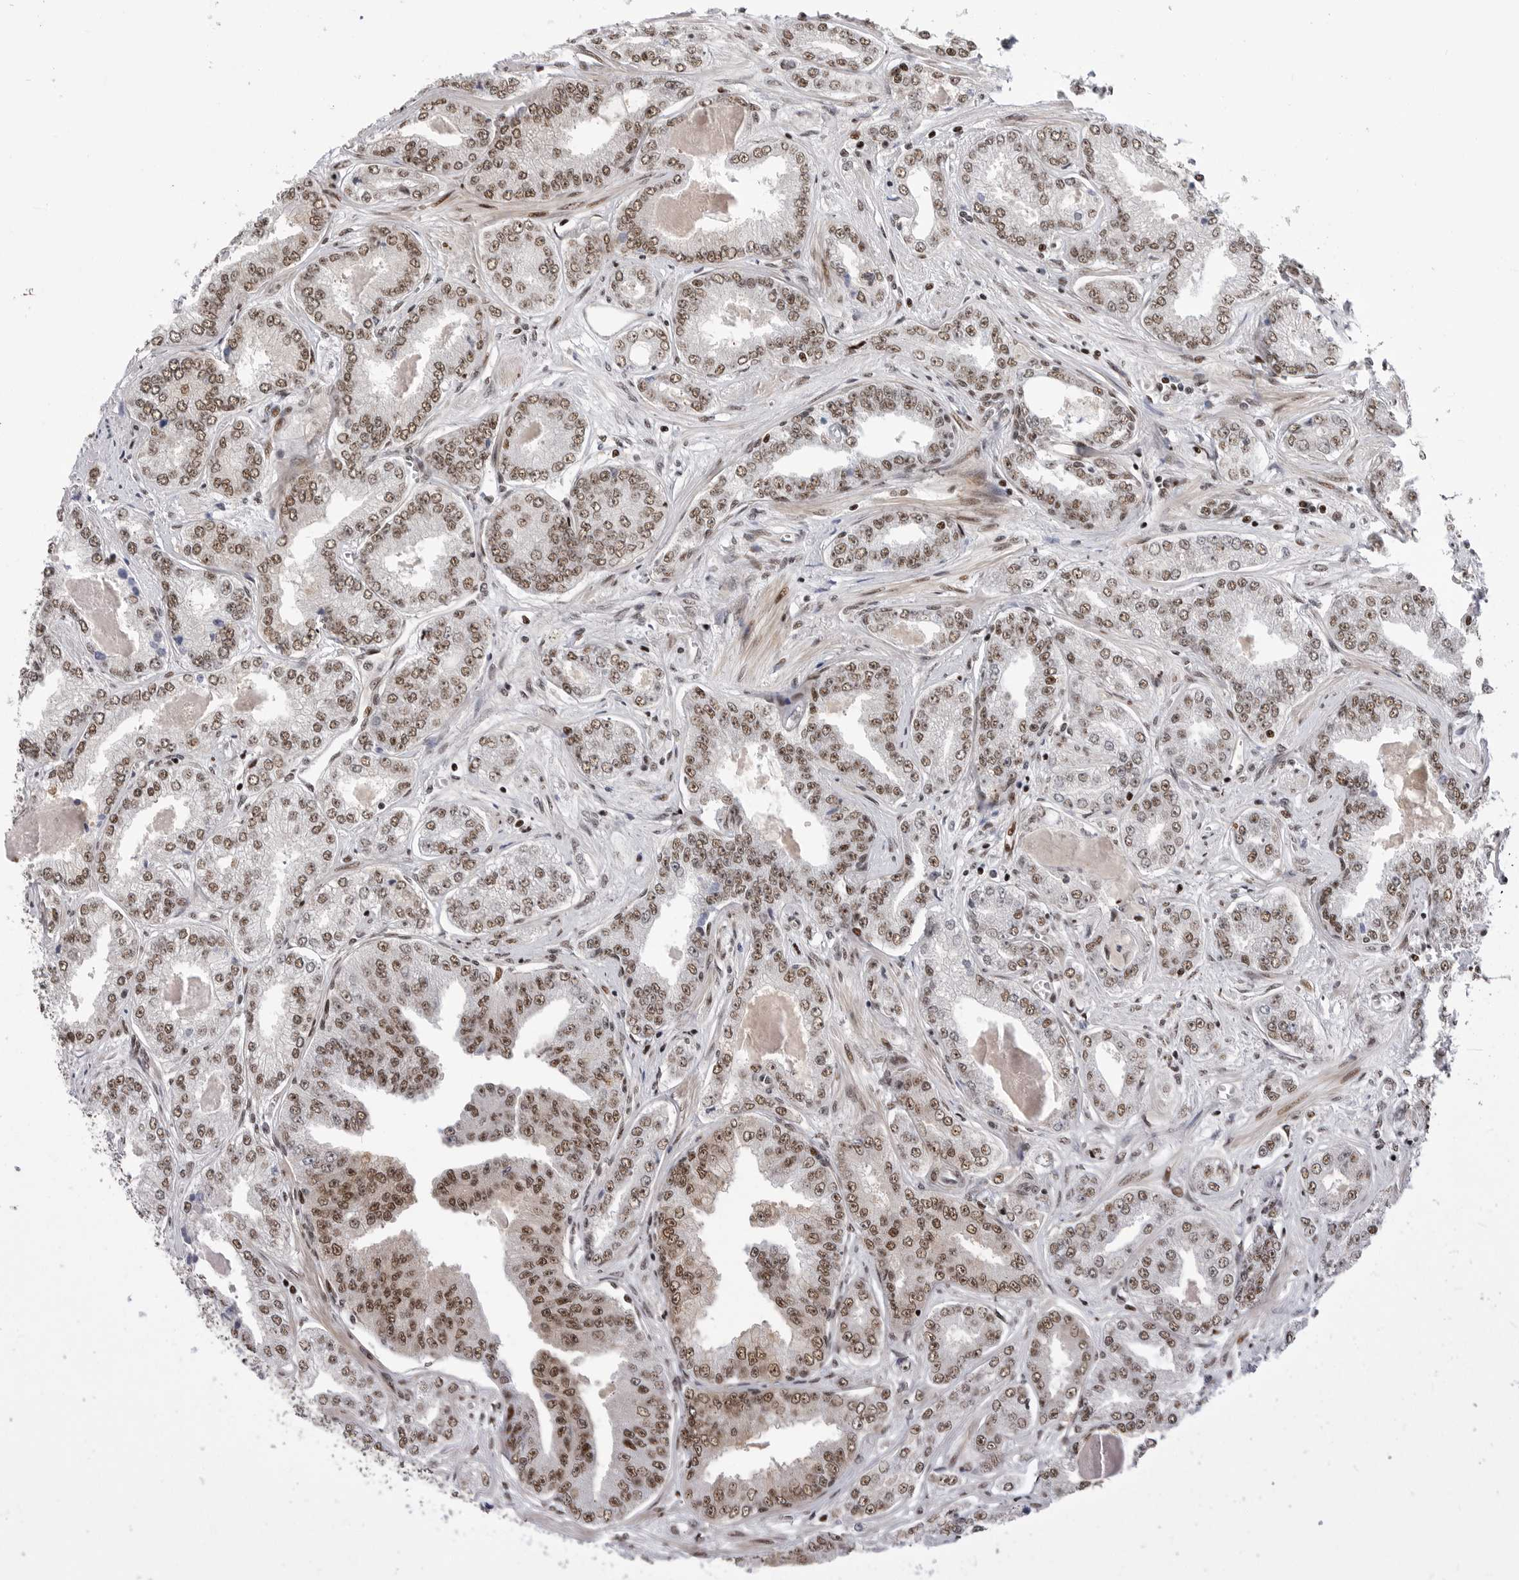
{"staining": {"intensity": "moderate", "quantity": ">75%", "location": "nuclear"}, "tissue": "prostate cancer", "cell_type": "Tumor cells", "image_type": "cancer", "snomed": [{"axis": "morphology", "description": "Adenocarcinoma, High grade"}, {"axis": "topography", "description": "Prostate"}], "caption": "A medium amount of moderate nuclear staining is identified in about >75% of tumor cells in prostate adenocarcinoma (high-grade) tissue.", "gene": "GPATCH2", "patient": {"sex": "male", "age": 71}}